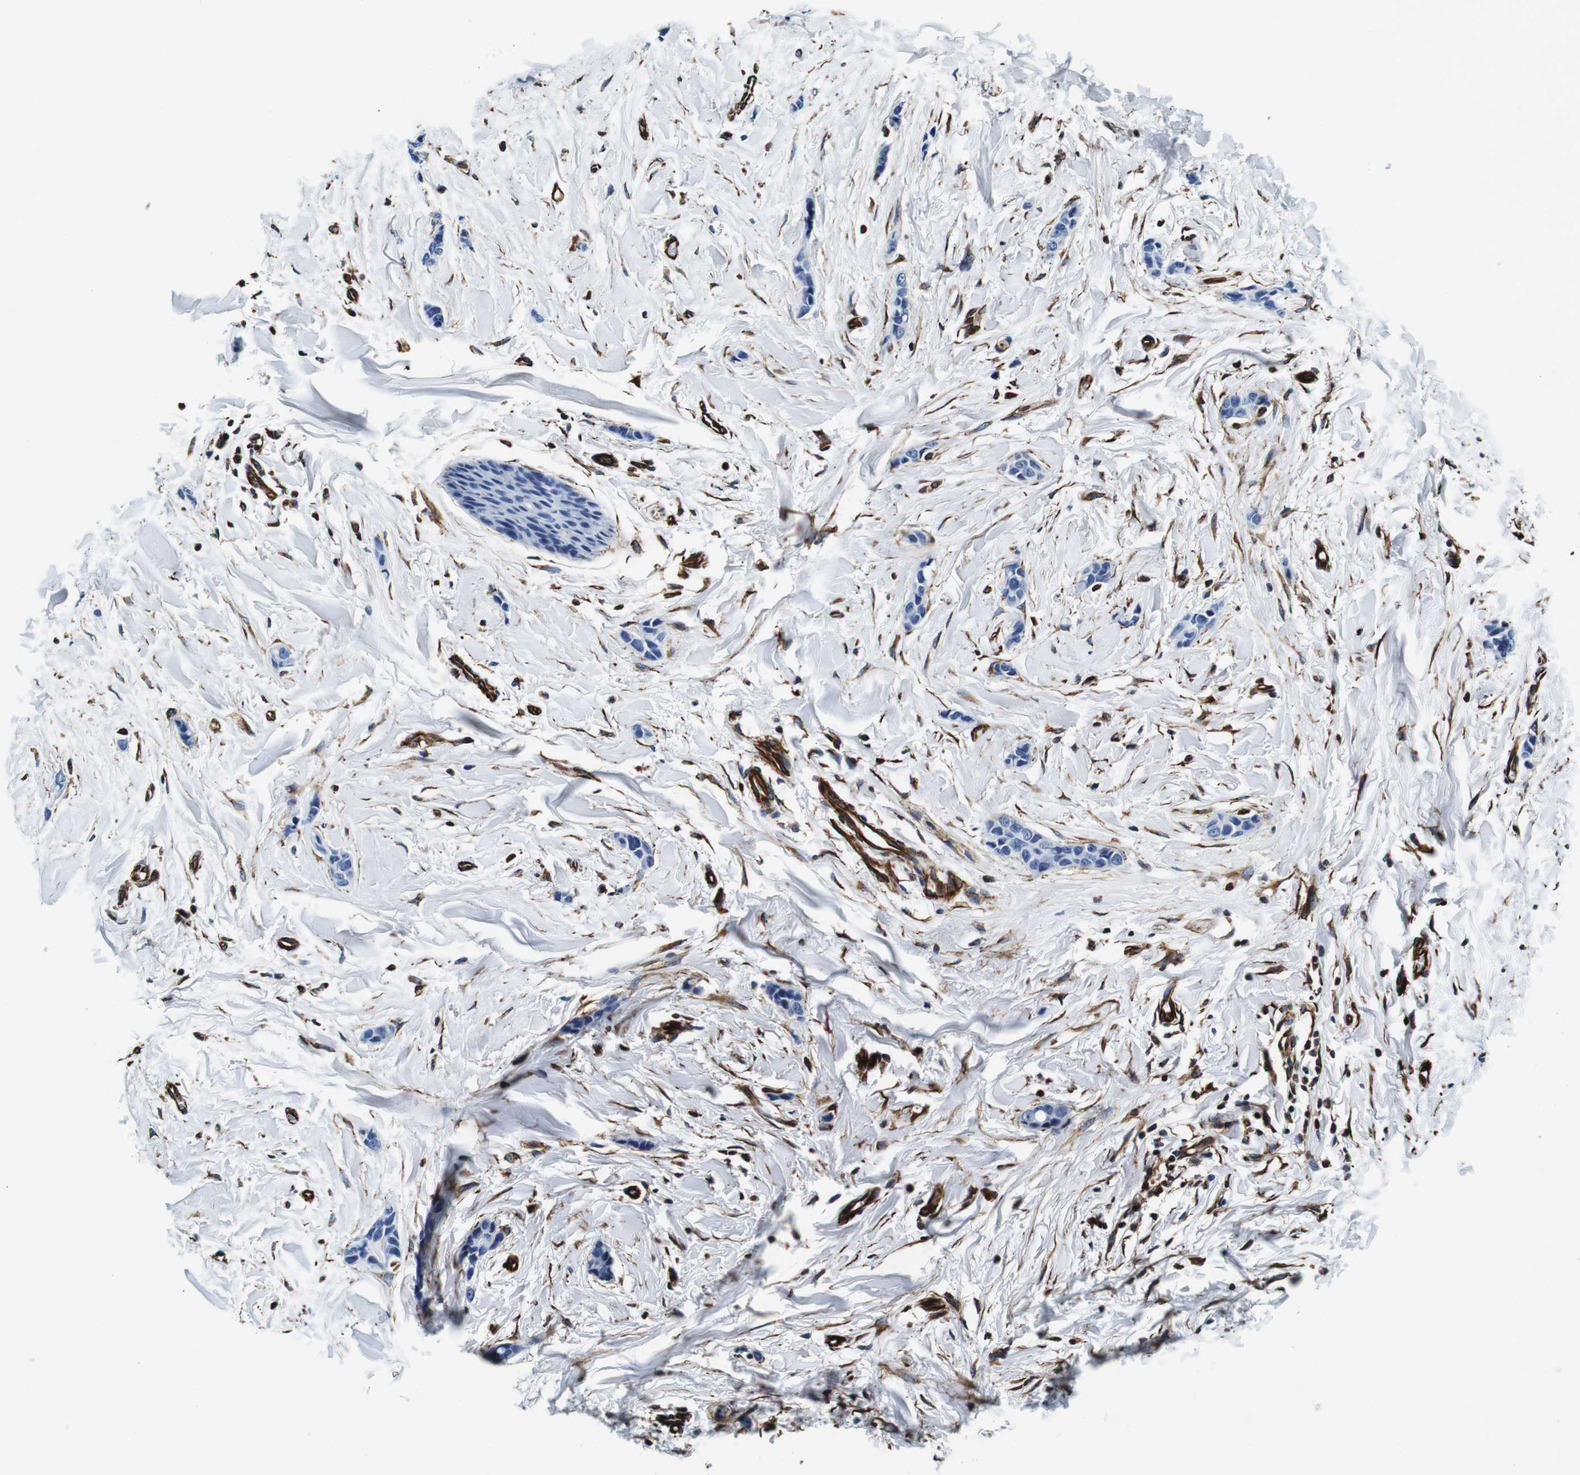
{"staining": {"intensity": "negative", "quantity": "none", "location": "none"}, "tissue": "breast cancer", "cell_type": "Tumor cells", "image_type": "cancer", "snomed": [{"axis": "morphology", "description": "Lobular carcinoma"}, {"axis": "topography", "description": "Skin"}, {"axis": "topography", "description": "Breast"}], "caption": "IHC of breast lobular carcinoma exhibits no expression in tumor cells. Nuclei are stained in blue.", "gene": "GJE1", "patient": {"sex": "female", "age": 46}}